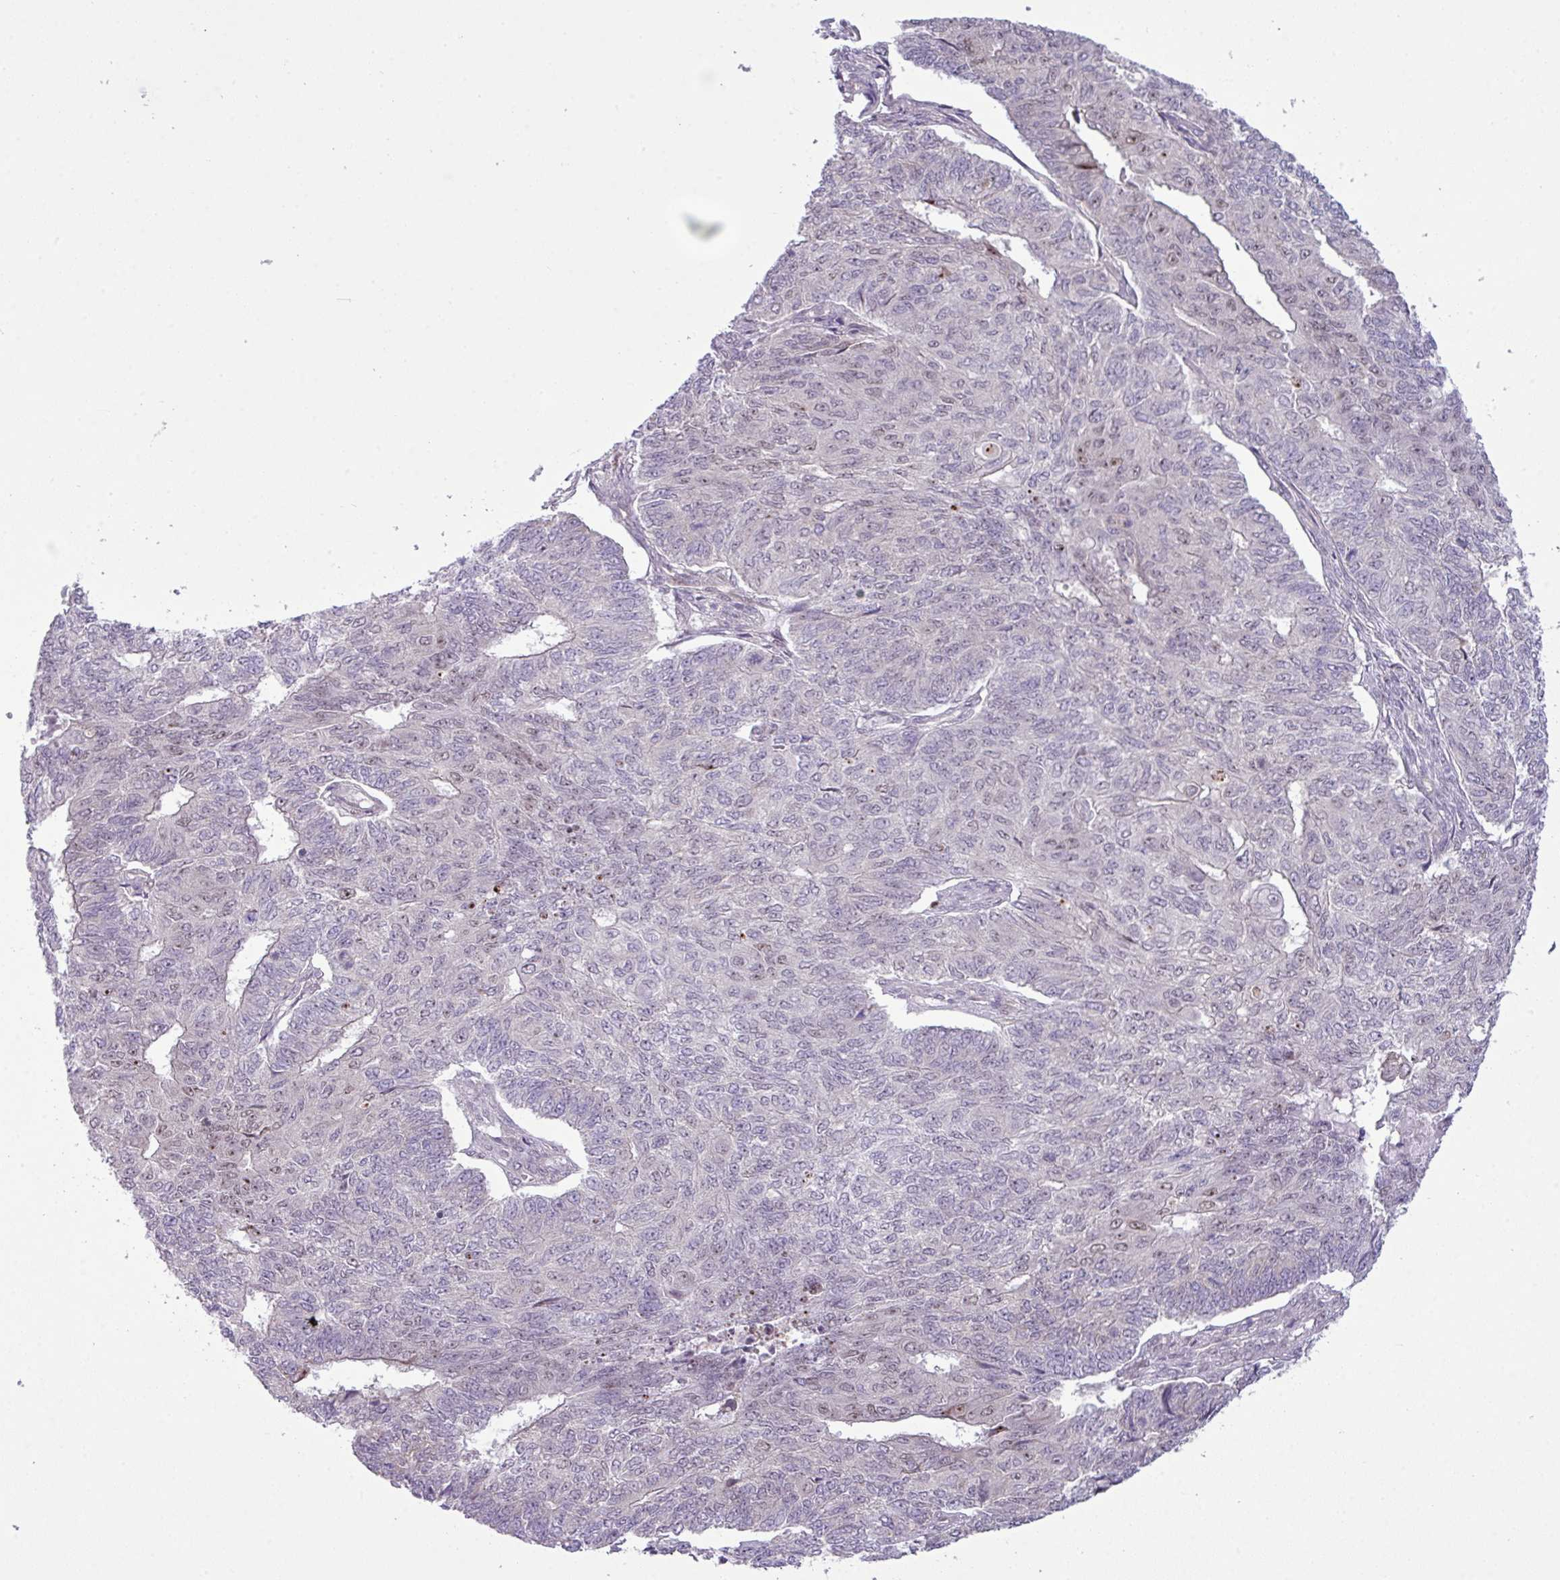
{"staining": {"intensity": "moderate", "quantity": "<25%", "location": "nuclear"}, "tissue": "endometrial cancer", "cell_type": "Tumor cells", "image_type": "cancer", "snomed": [{"axis": "morphology", "description": "Adenocarcinoma, NOS"}, {"axis": "topography", "description": "Endometrium"}], "caption": "This micrograph shows endometrial cancer stained with immunohistochemistry to label a protein in brown. The nuclear of tumor cells show moderate positivity for the protein. Nuclei are counter-stained blue.", "gene": "MAK16", "patient": {"sex": "female", "age": 32}}